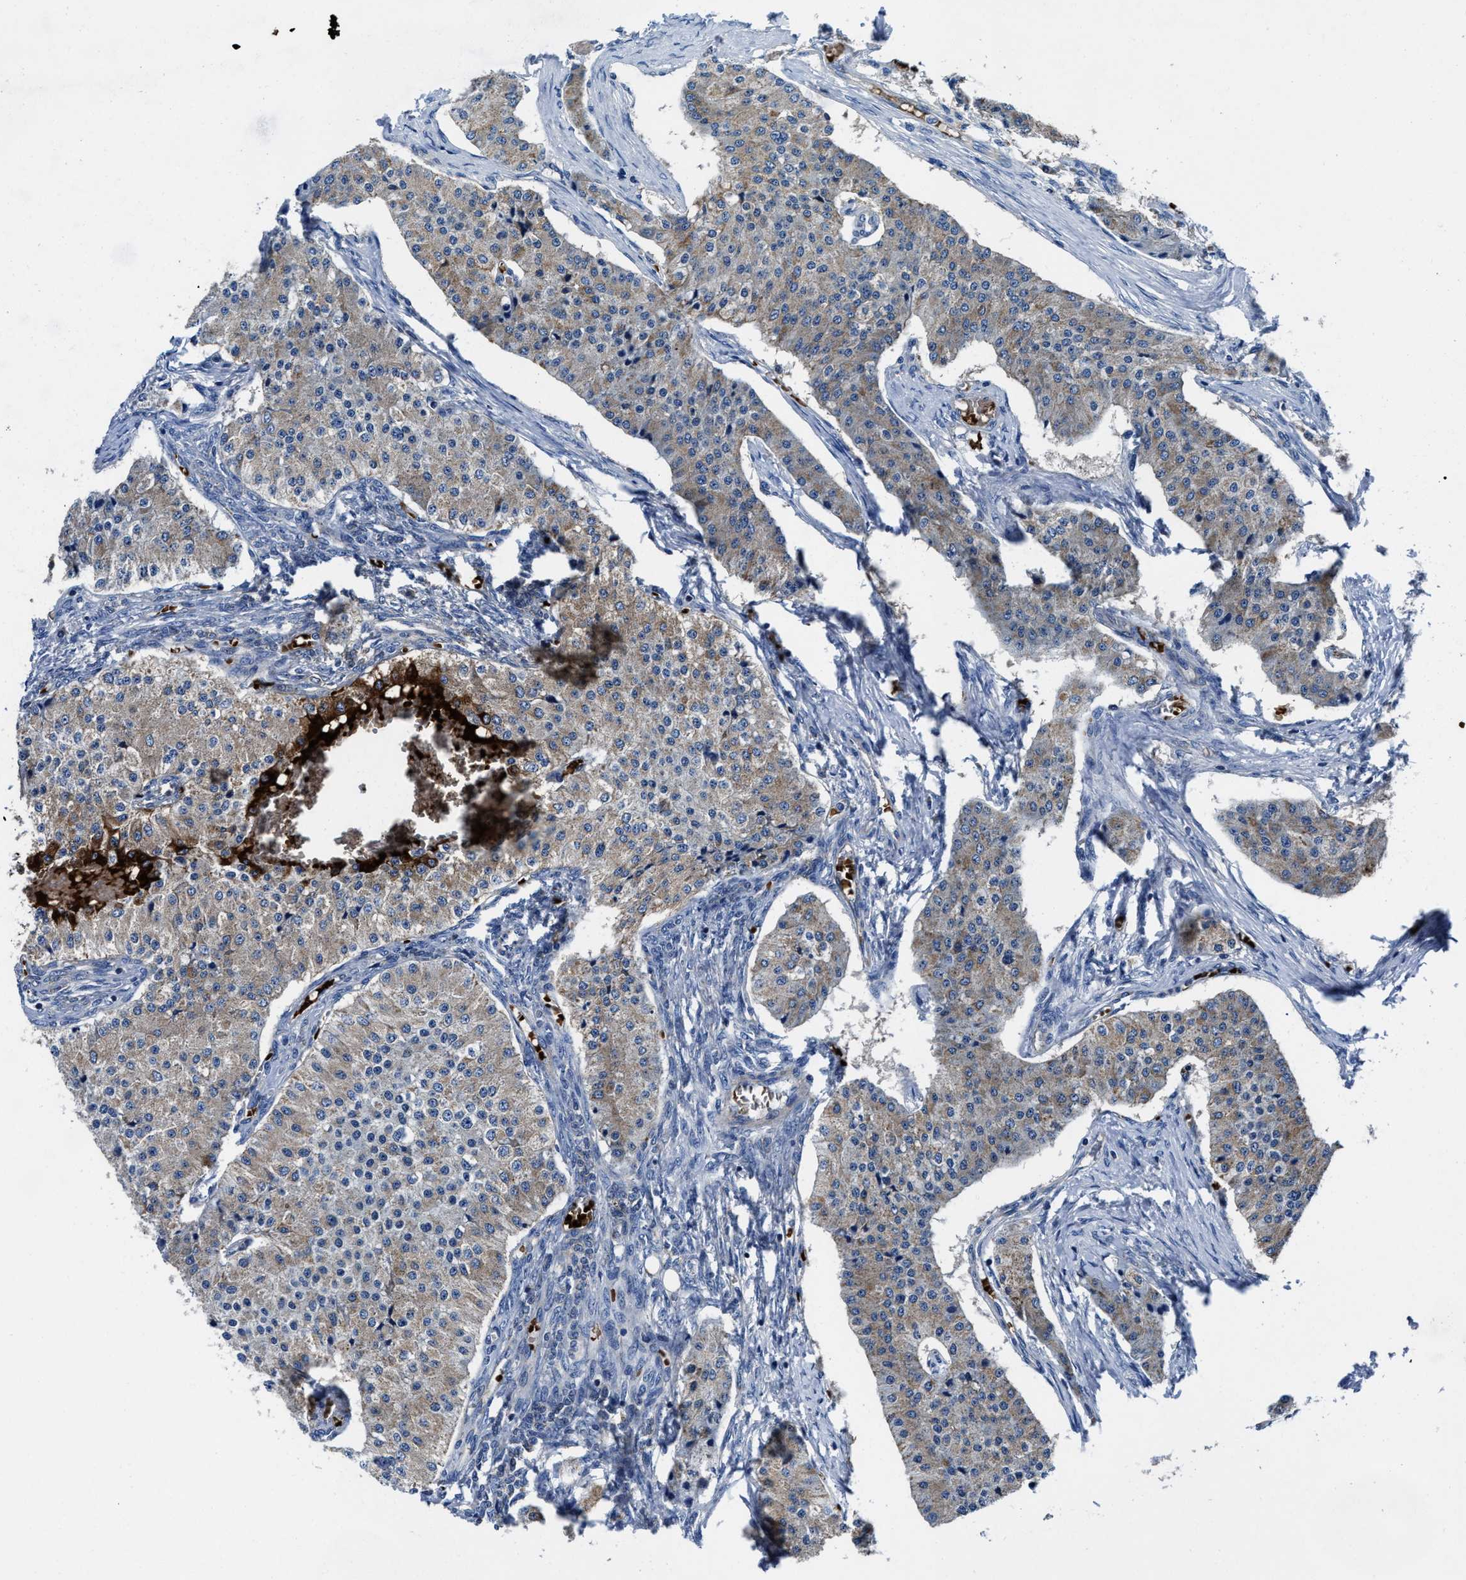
{"staining": {"intensity": "weak", "quantity": ">75%", "location": "cytoplasmic/membranous"}, "tissue": "carcinoid", "cell_type": "Tumor cells", "image_type": "cancer", "snomed": [{"axis": "morphology", "description": "Carcinoid, malignant, NOS"}, {"axis": "topography", "description": "Colon"}], "caption": "Protein expression by IHC reveals weak cytoplasmic/membranous expression in approximately >75% of tumor cells in carcinoid (malignant). (DAB IHC, brown staining for protein, blue staining for nuclei).", "gene": "PHLPP1", "patient": {"sex": "female", "age": 52}}